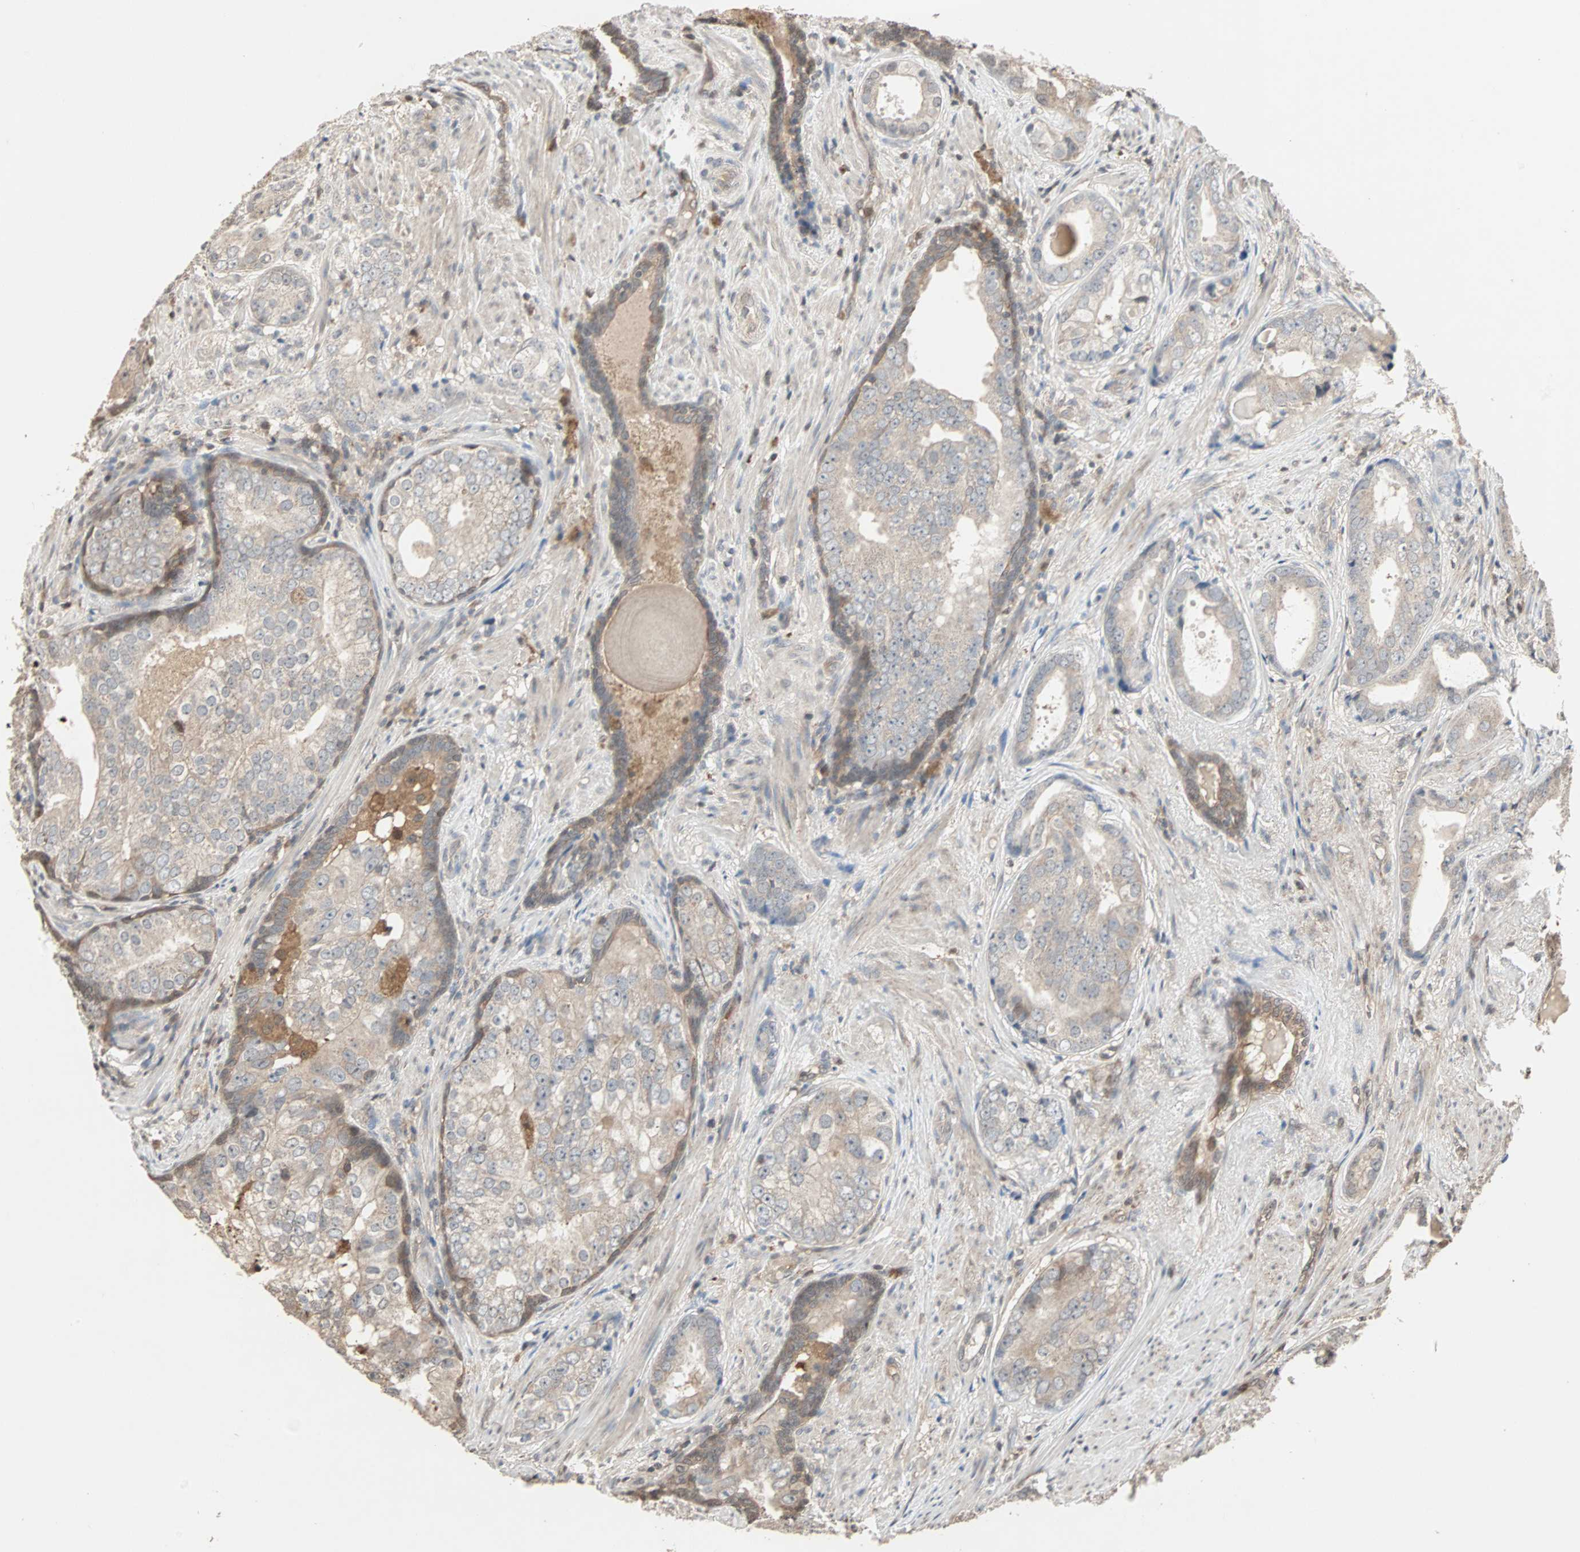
{"staining": {"intensity": "weak", "quantity": ">75%", "location": "cytoplasmic/membranous"}, "tissue": "prostate cancer", "cell_type": "Tumor cells", "image_type": "cancer", "snomed": [{"axis": "morphology", "description": "Adenocarcinoma, High grade"}, {"axis": "topography", "description": "Prostate"}], "caption": "Adenocarcinoma (high-grade) (prostate) stained with a brown dye displays weak cytoplasmic/membranous positive positivity in about >75% of tumor cells.", "gene": "DRG2", "patient": {"sex": "male", "age": 66}}